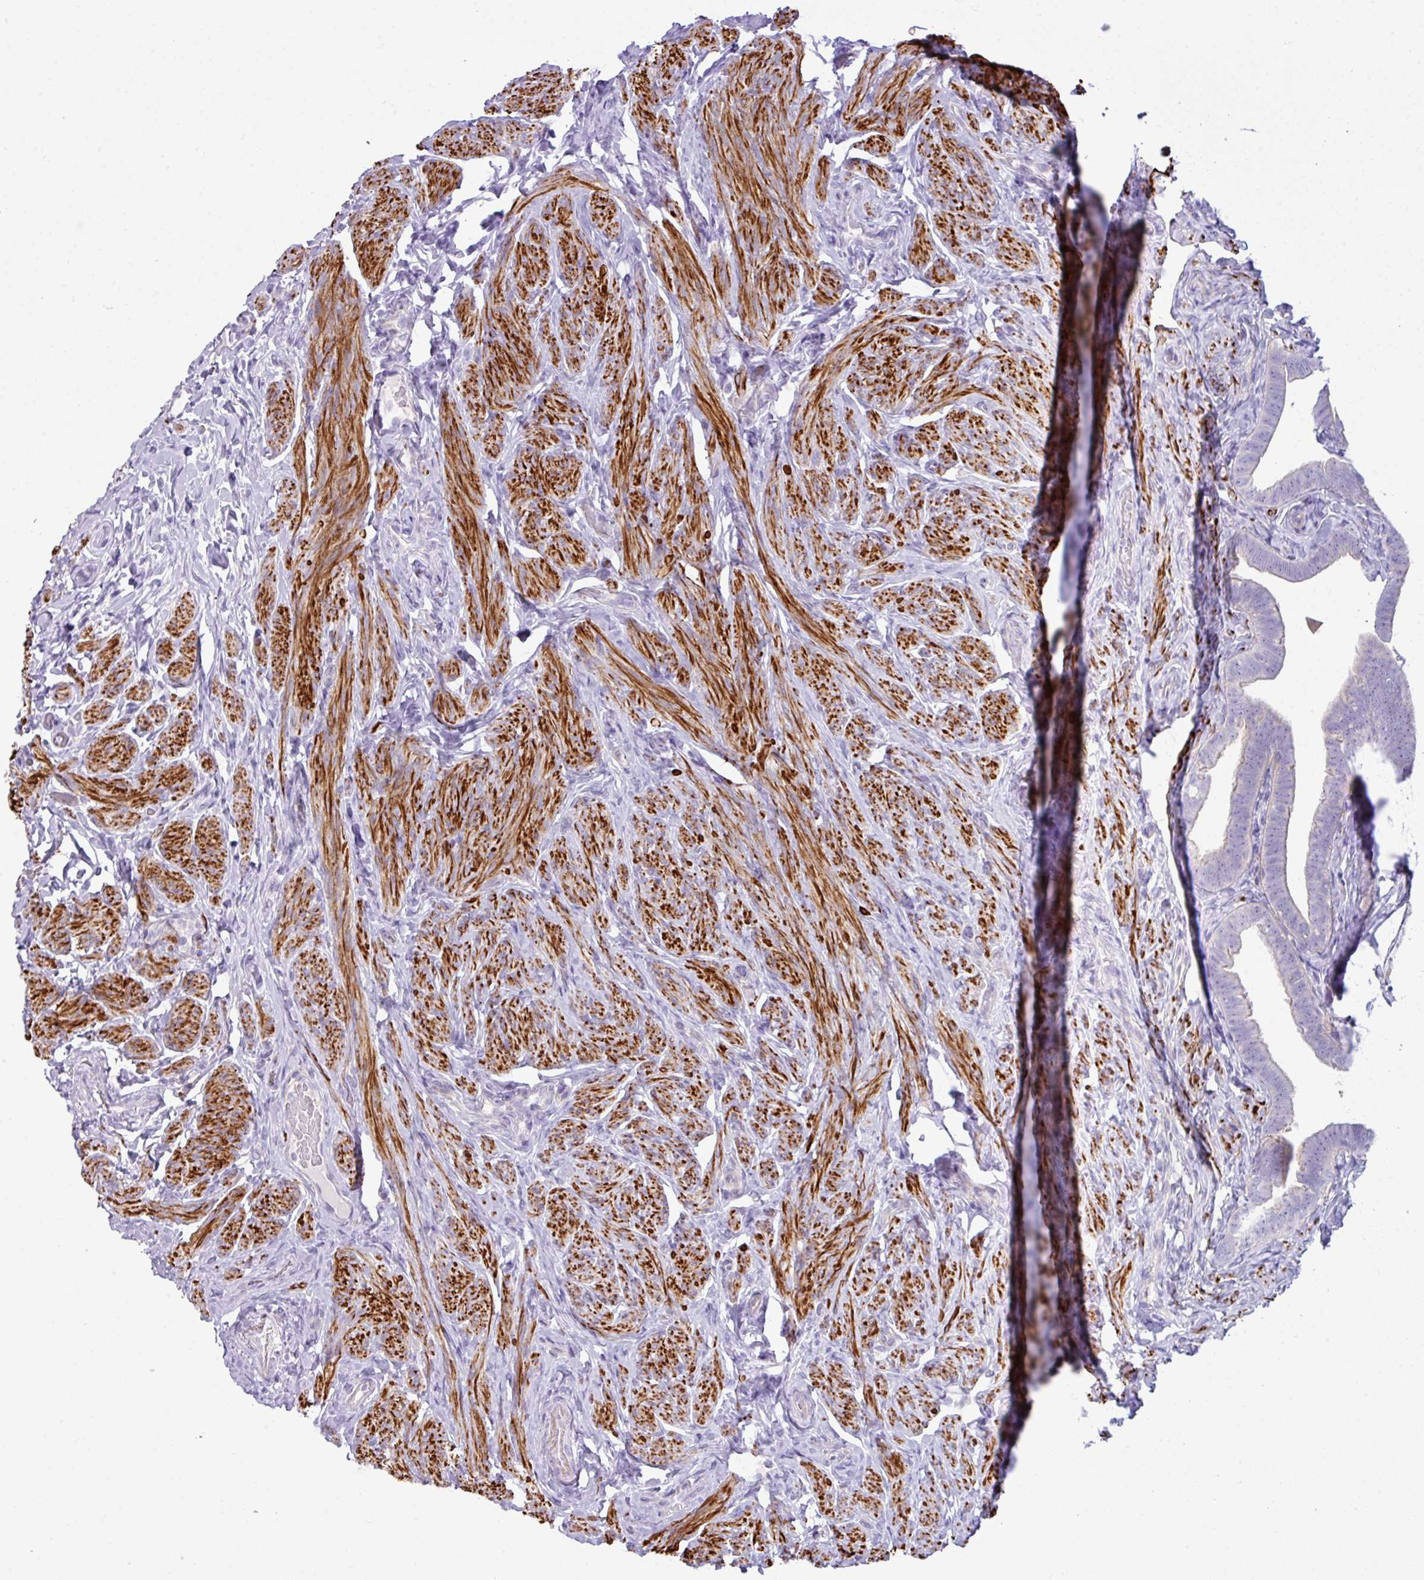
{"staining": {"intensity": "negative", "quantity": "none", "location": "none"}, "tissue": "fallopian tube", "cell_type": "Glandular cells", "image_type": "normal", "snomed": [{"axis": "morphology", "description": "Normal tissue, NOS"}, {"axis": "topography", "description": "Fallopian tube"}], "caption": "Immunohistochemistry photomicrograph of normal human fallopian tube stained for a protein (brown), which shows no staining in glandular cells. (DAB immunohistochemistry, high magnification).", "gene": "ABCC5", "patient": {"sex": "female", "age": 69}}